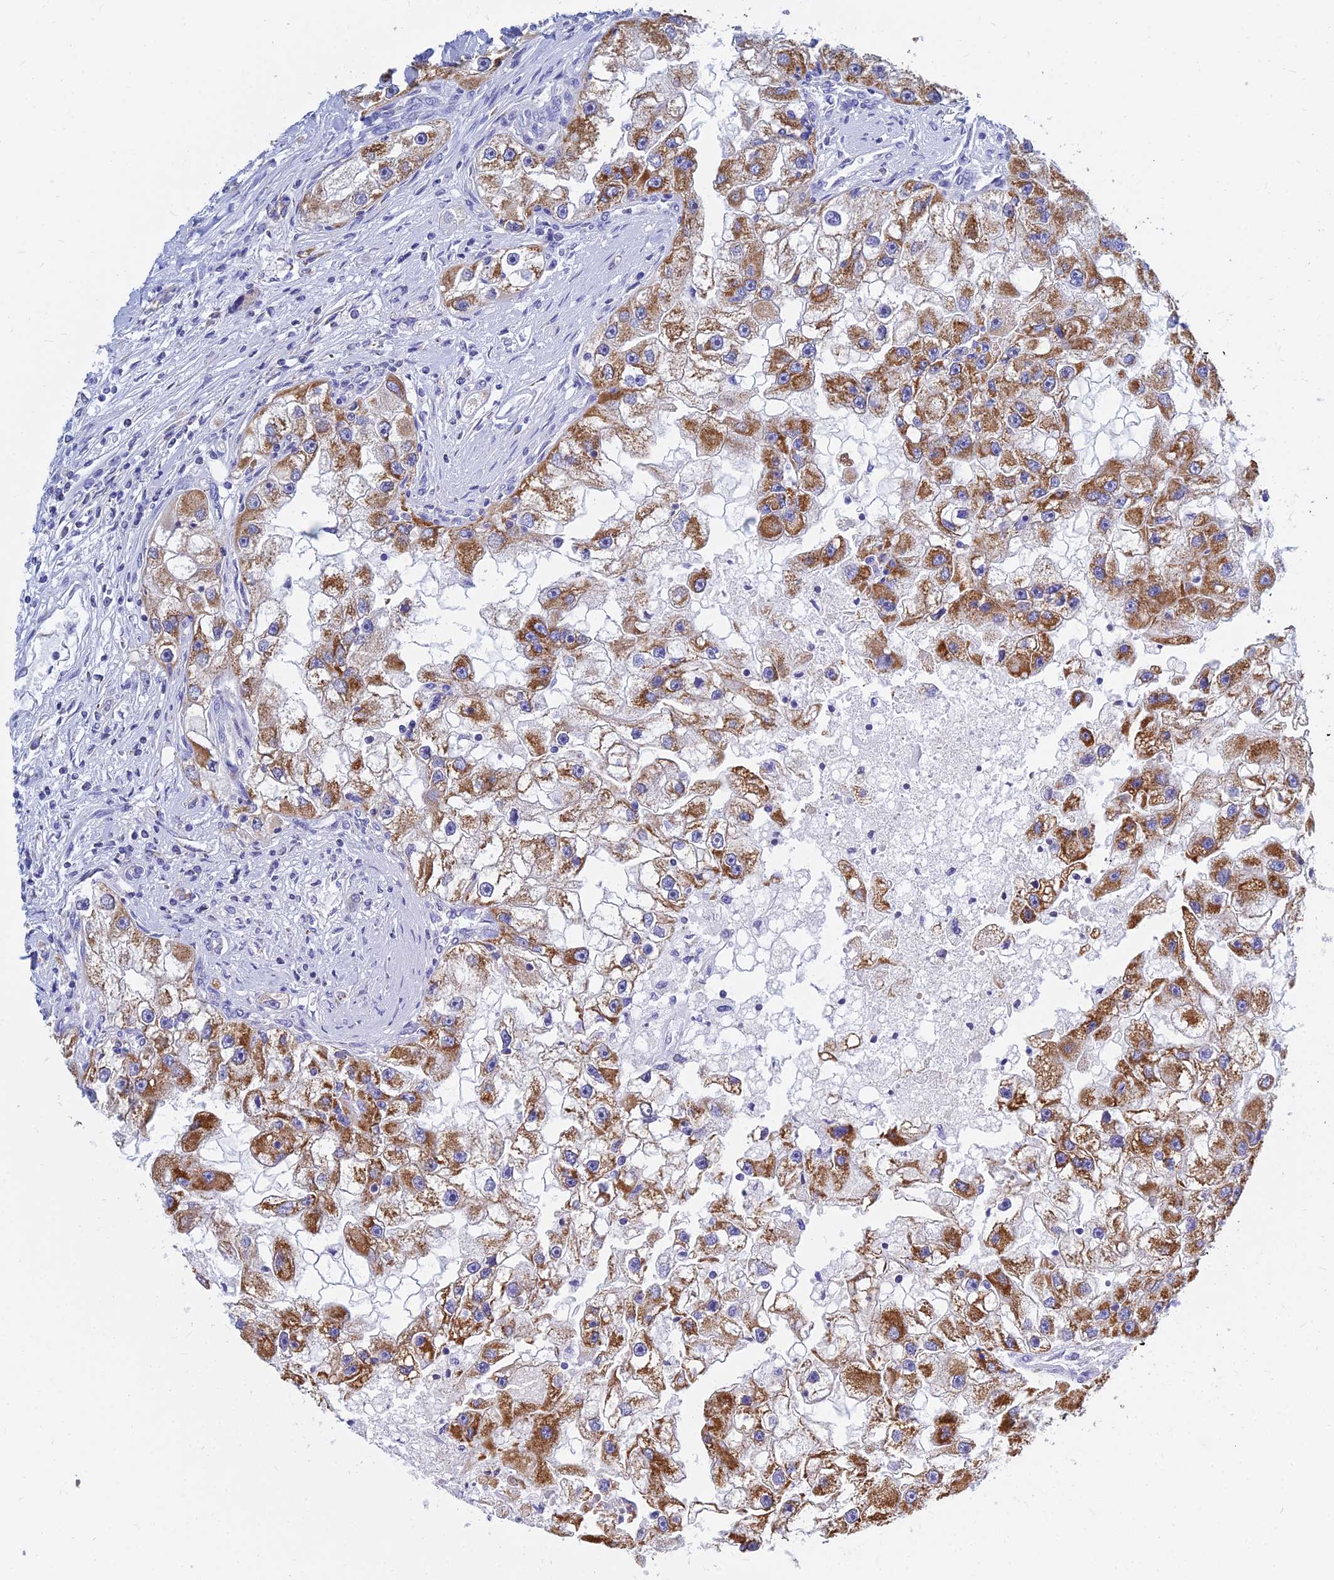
{"staining": {"intensity": "moderate", "quantity": ">75%", "location": "cytoplasmic/membranous"}, "tissue": "renal cancer", "cell_type": "Tumor cells", "image_type": "cancer", "snomed": [{"axis": "morphology", "description": "Adenocarcinoma, NOS"}, {"axis": "topography", "description": "Kidney"}], "caption": "Protein expression analysis of human renal cancer (adenocarcinoma) reveals moderate cytoplasmic/membranous expression in about >75% of tumor cells.", "gene": "MGST1", "patient": {"sex": "male", "age": 63}}